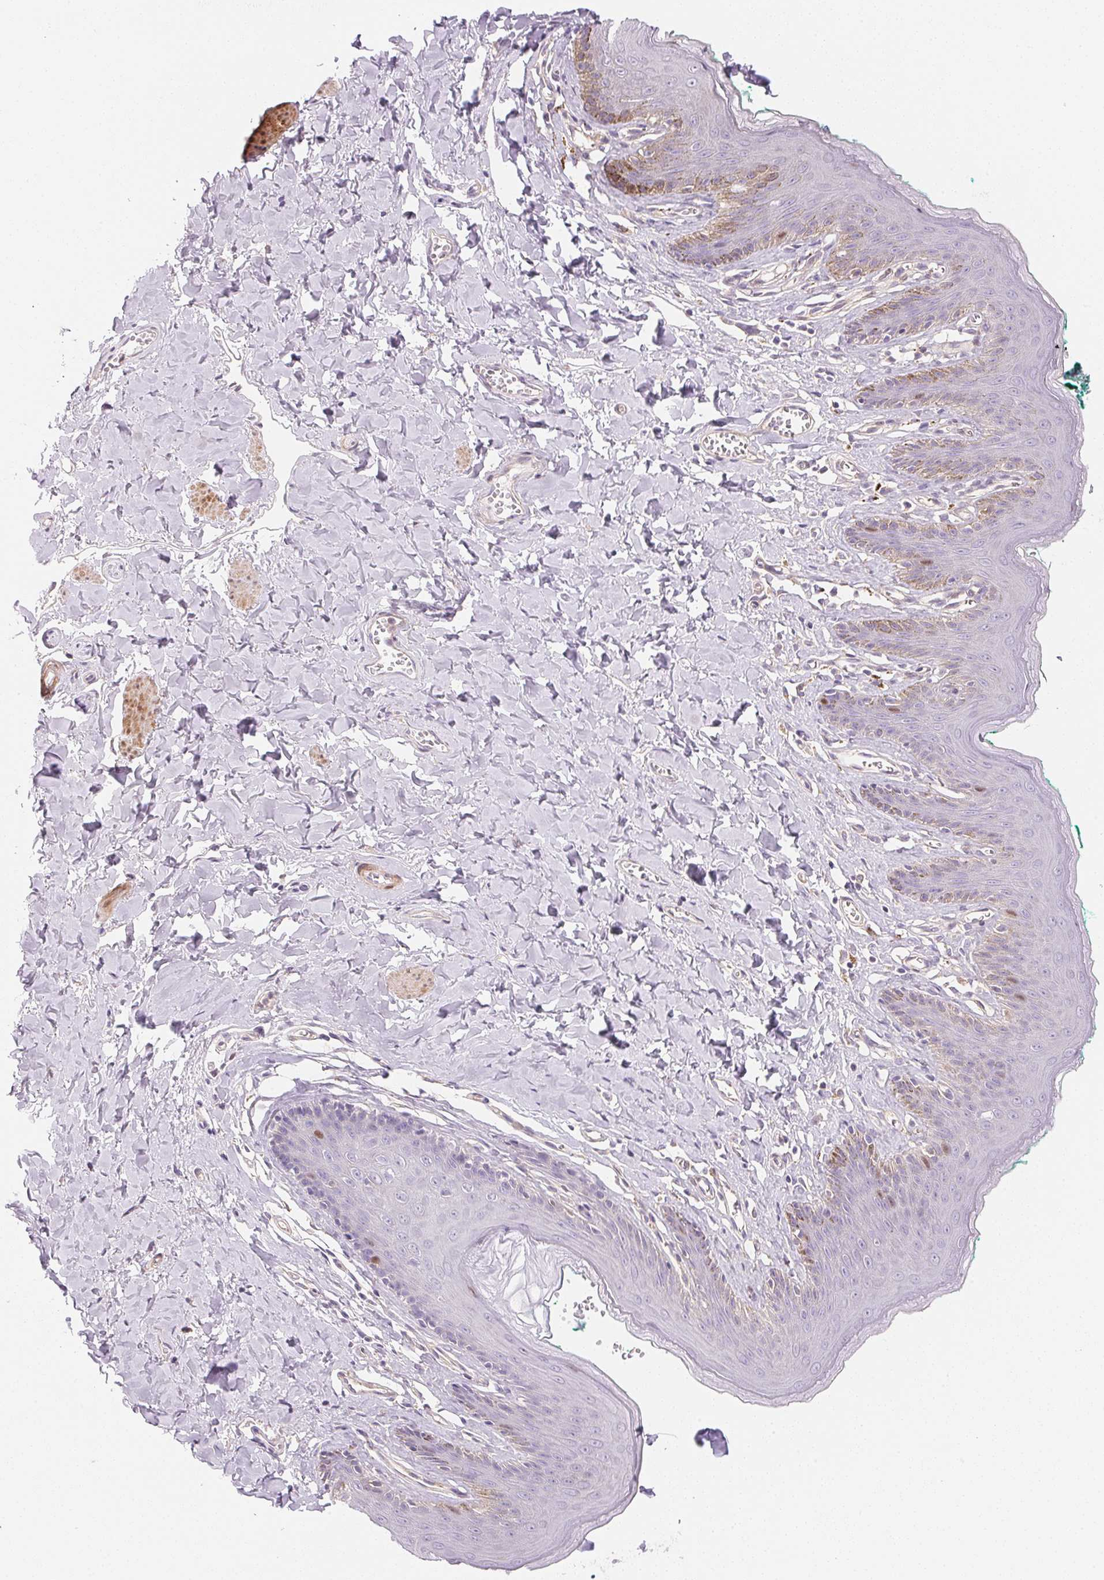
{"staining": {"intensity": "weak", "quantity": "<25%", "location": "nuclear"}, "tissue": "skin", "cell_type": "Epidermal cells", "image_type": "normal", "snomed": [{"axis": "morphology", "description": "Normal tissue, NOS"}, {"axis": "topography", "description": "Vulva"}, {"axis": "topography", "description": "Peripheral nerve tissue"}], "caption": "This is an immunohistochemistry (IHC) micrograph of normal human skin. There is no positivity in epidermal cells.", "gene": "SMTN", "patient": {"sex": "female", "age": 66}}